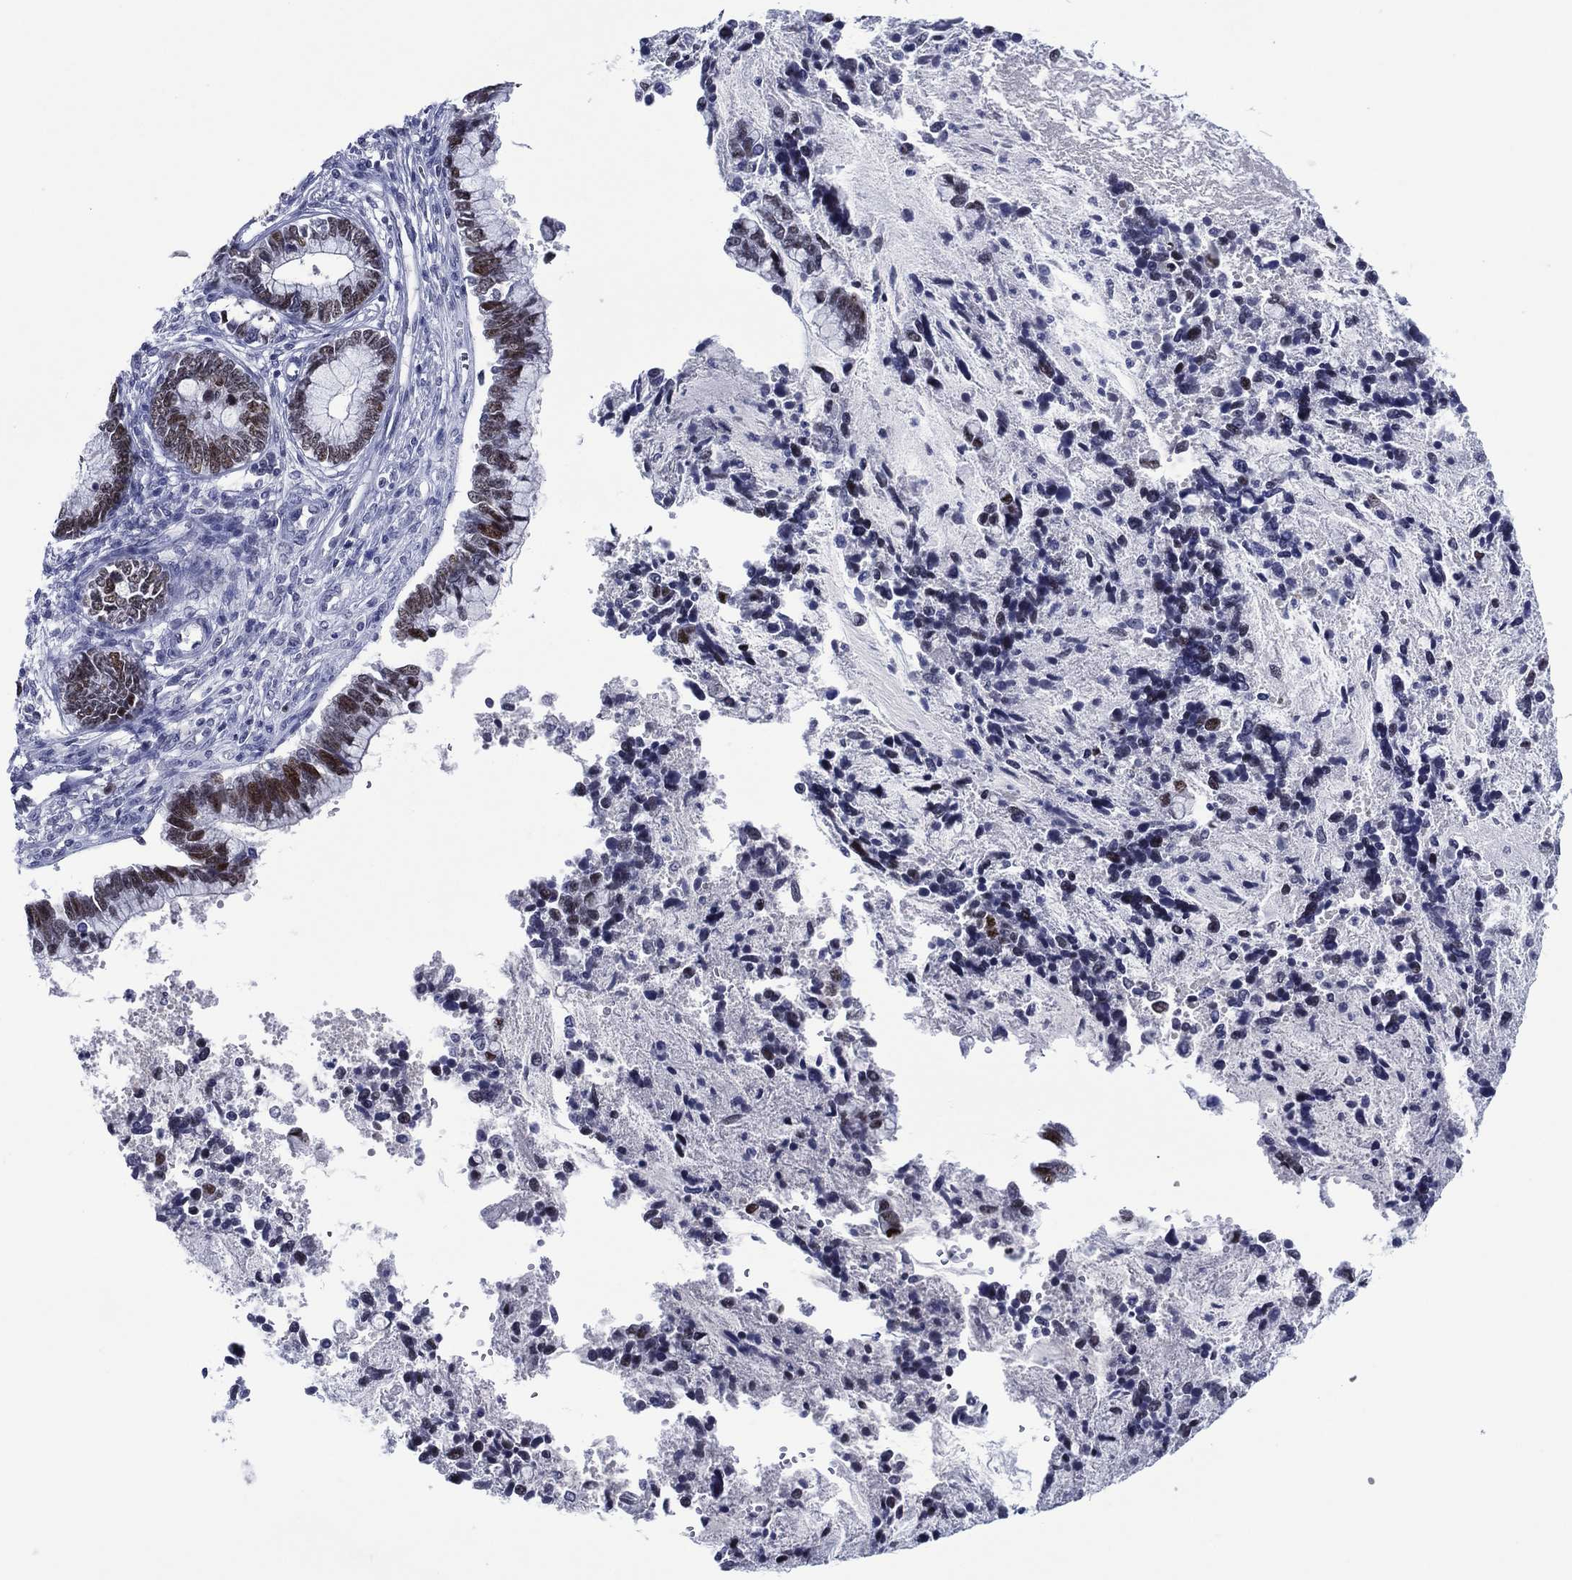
{"staining": {"intensity": "strong", "quantity": ">75%", "location": "nuclear"}, "tissue": "cervical cancer", "cell_type": "Tumor cells", "image_type": "cancer", "snomed": [{"axis": "morphology", "description": "Adenocarcinoma, NOS"}, {"axis": "topography", "description": "Cervix"}], "caption": "Immunohistochemical staining of human cervical adenocarcinoma reveals strong nuclear protein staining in approximately >75% of tumor cells.", "gene": "GATA6", "patient": {"sex": "female", "age": 44}}